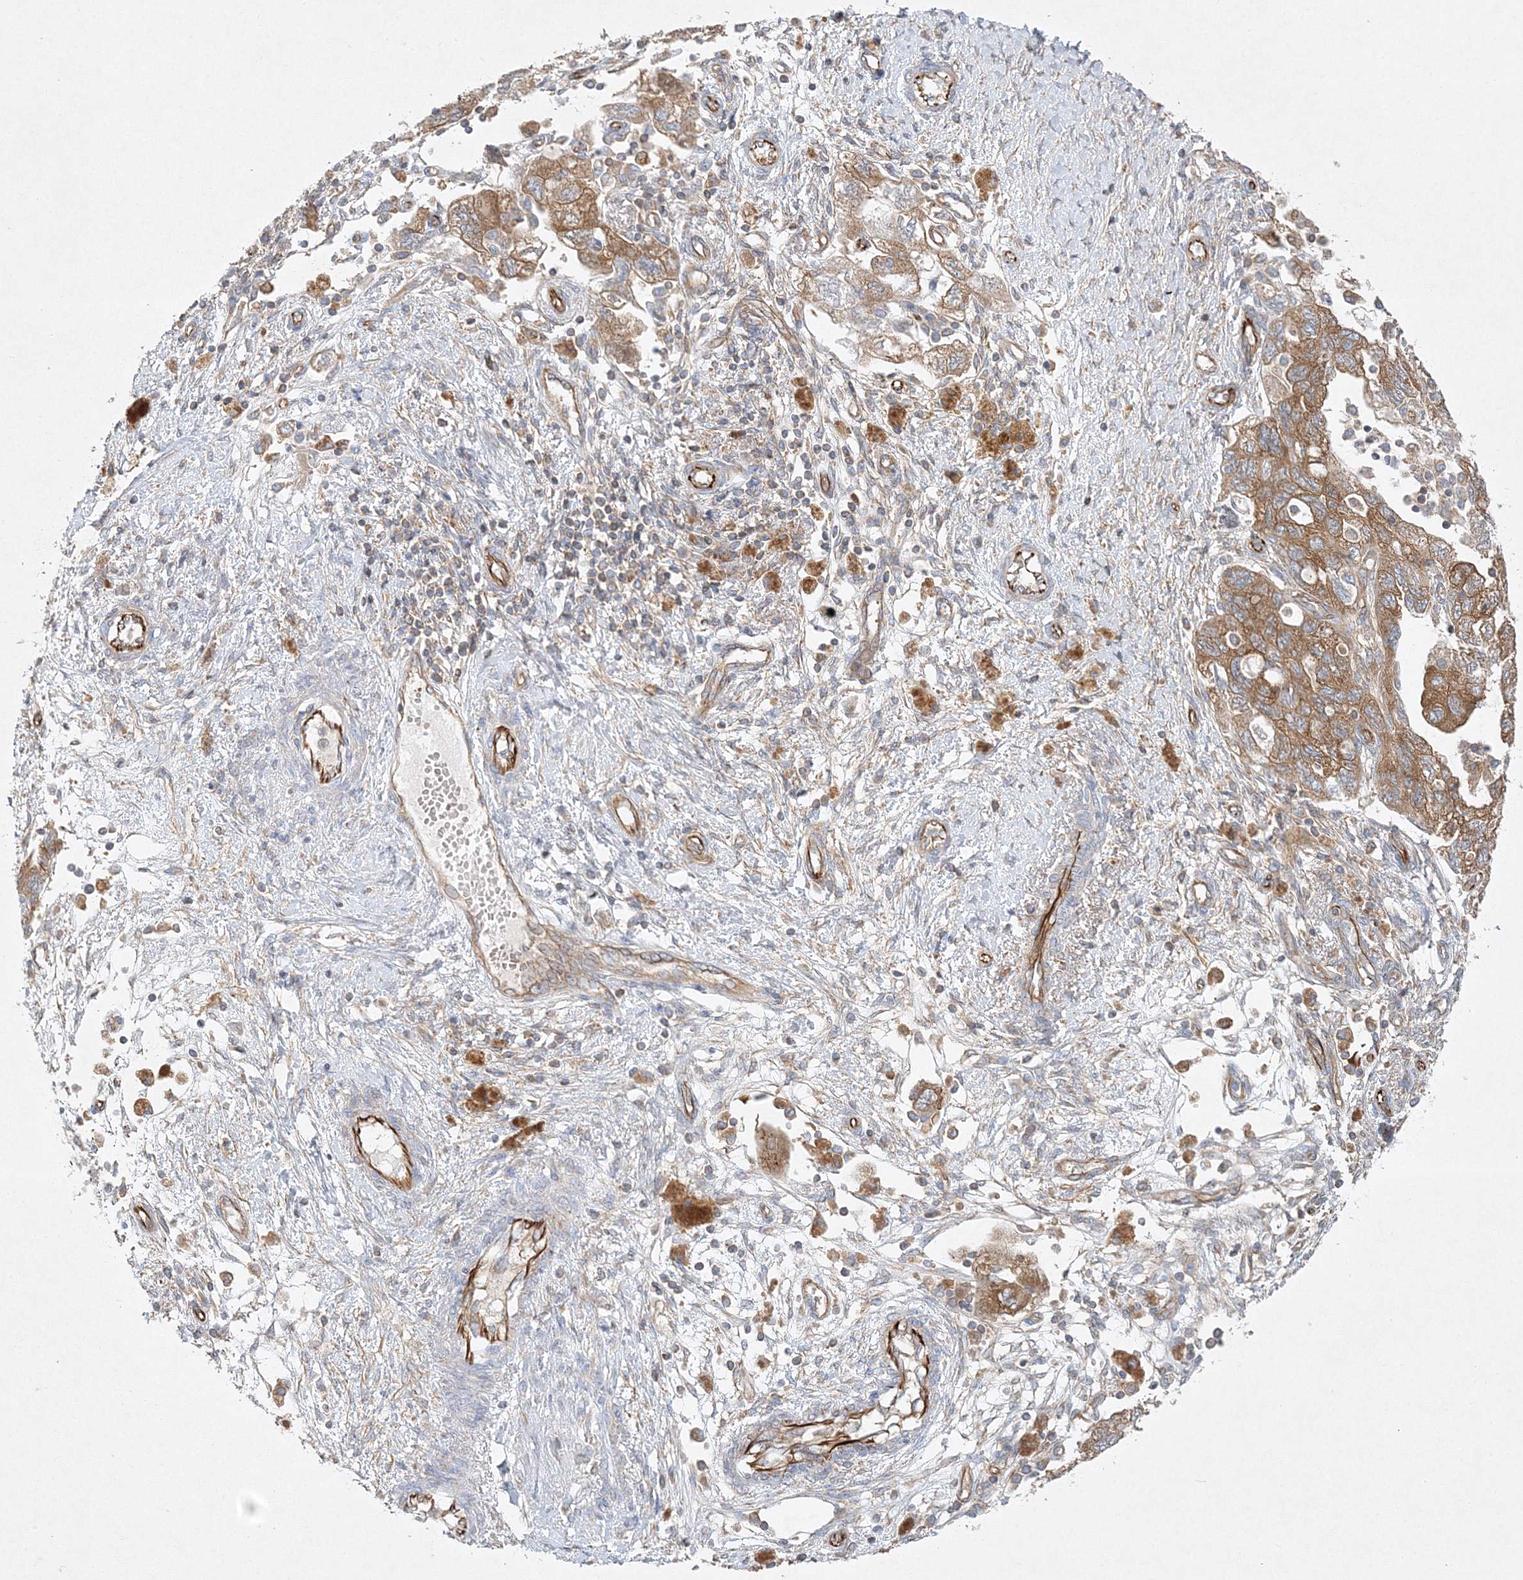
{"staining": {"intensity": "moderate", "quantity": ">75%", "location": "cytoplasmic/membranous"}, "tissue": "ovarian cancer", "cell_type": "Tumor cells", "image_type": "cancer", "snomed": [{"axis": "morphology", "description": "Carcinoma, NOS"}, {"axis": "morphology", "description": "Cystadenocarcinoma, serous, NOS"}, {"axis": "topography", "description": "Ovary"}], "caption": "This is a photomicrograph of immunohistochemistry (IHC) staining of ovarian cancer, which shows moderate staining in the cytoplasmic/membranous of tumor cells.", "gene": "WDR37", "patient": {"sex": "female", "age": 69}}